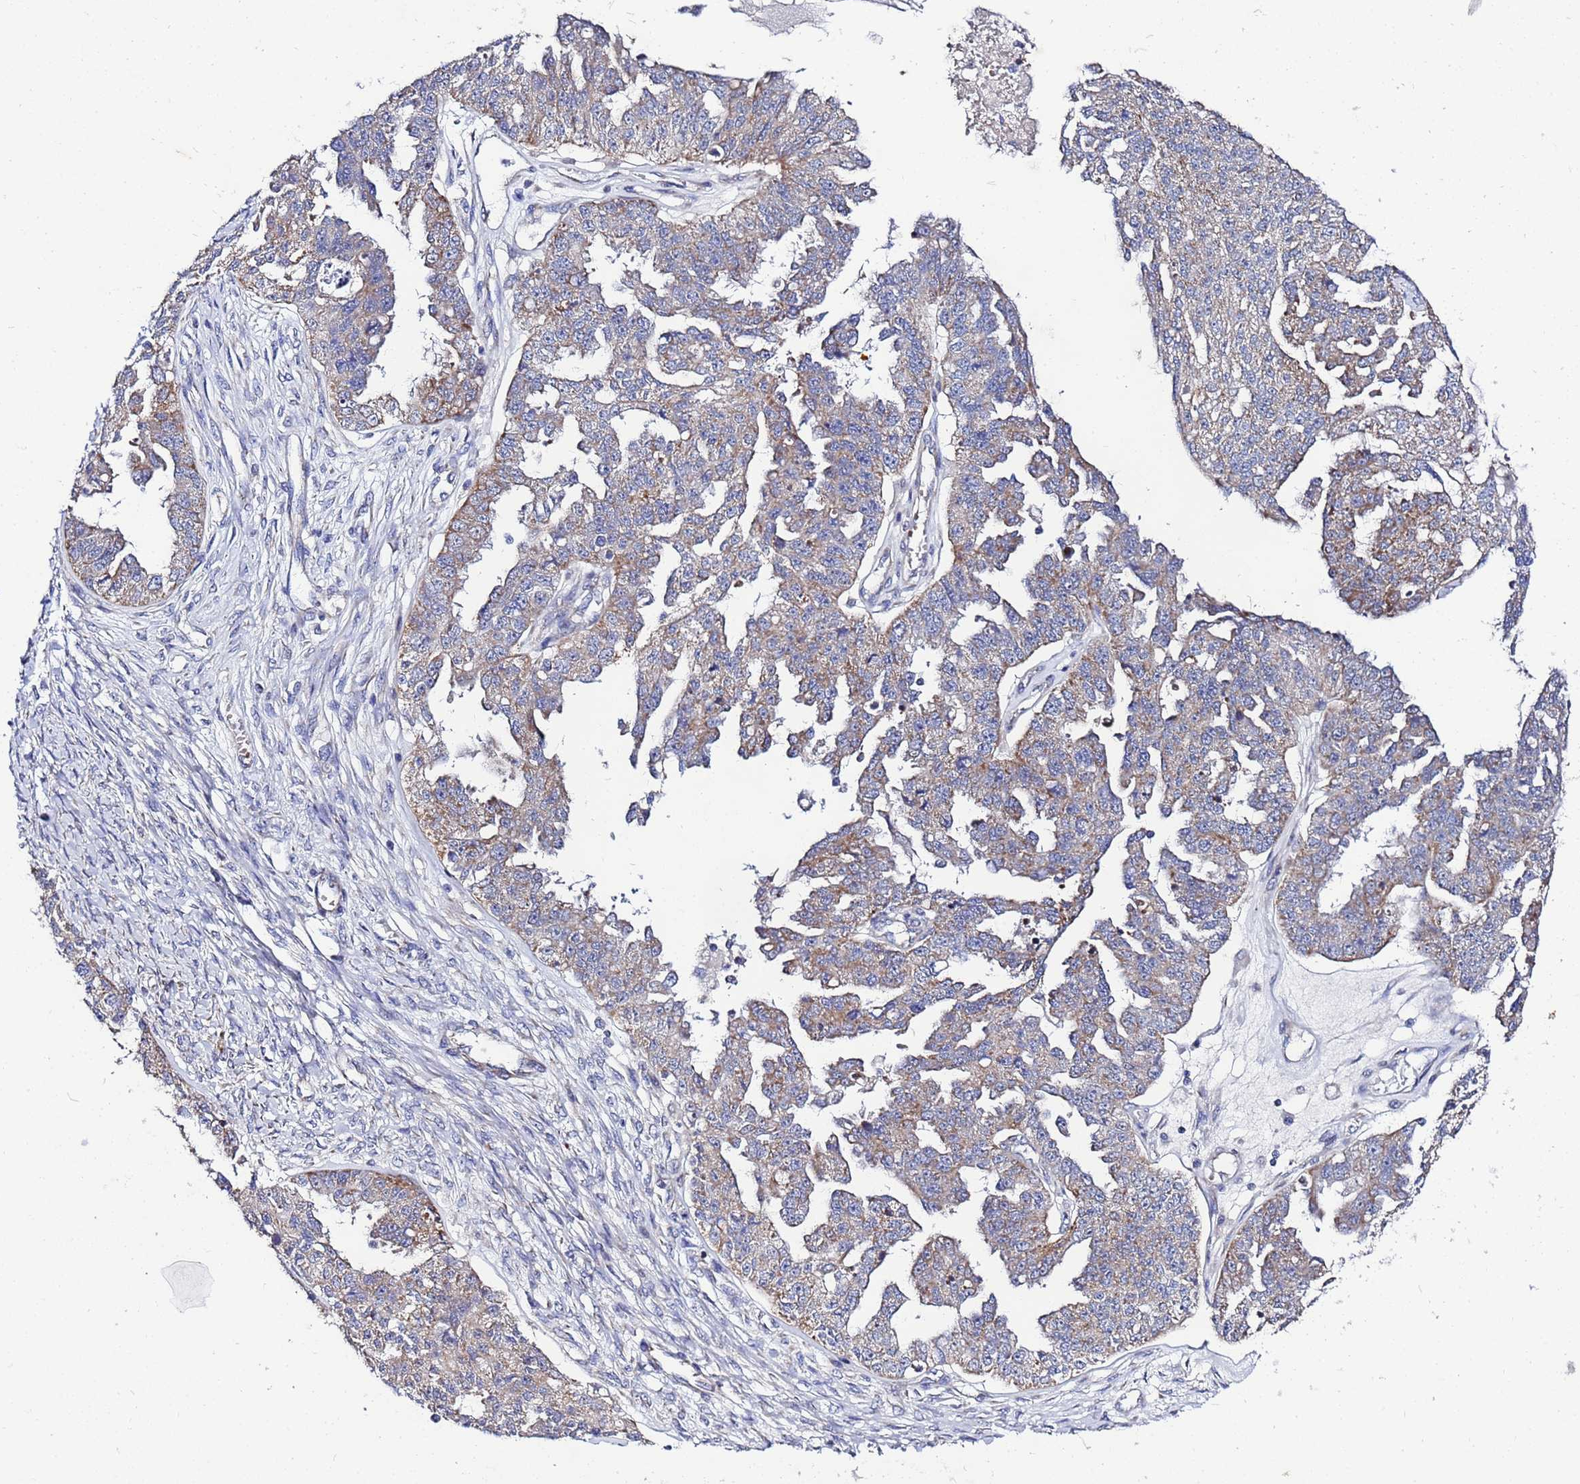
{"staining": {"intensity": "moderate", "quantity": ">75%", "location": "cytoplasmic/membranous"}, "tissue": "ovarian cancer", "cell_type": "Tumor cells", "image_type": "cancer", "snomed": [{"axis": "morphology", "description": "Cystadenocarcinoma, serous, NOS"}, {"axis": "topography", "description": "Ovary"}], "caption": "A medium amount of moderate cytoplasmic/membranous expression is seen in approximately >75% of tumor cells in serous cystadenocarcinoma (ovarian) tissue.", "gene": "FAHD2A", "patient": {"sex": "female", "age": 58}}